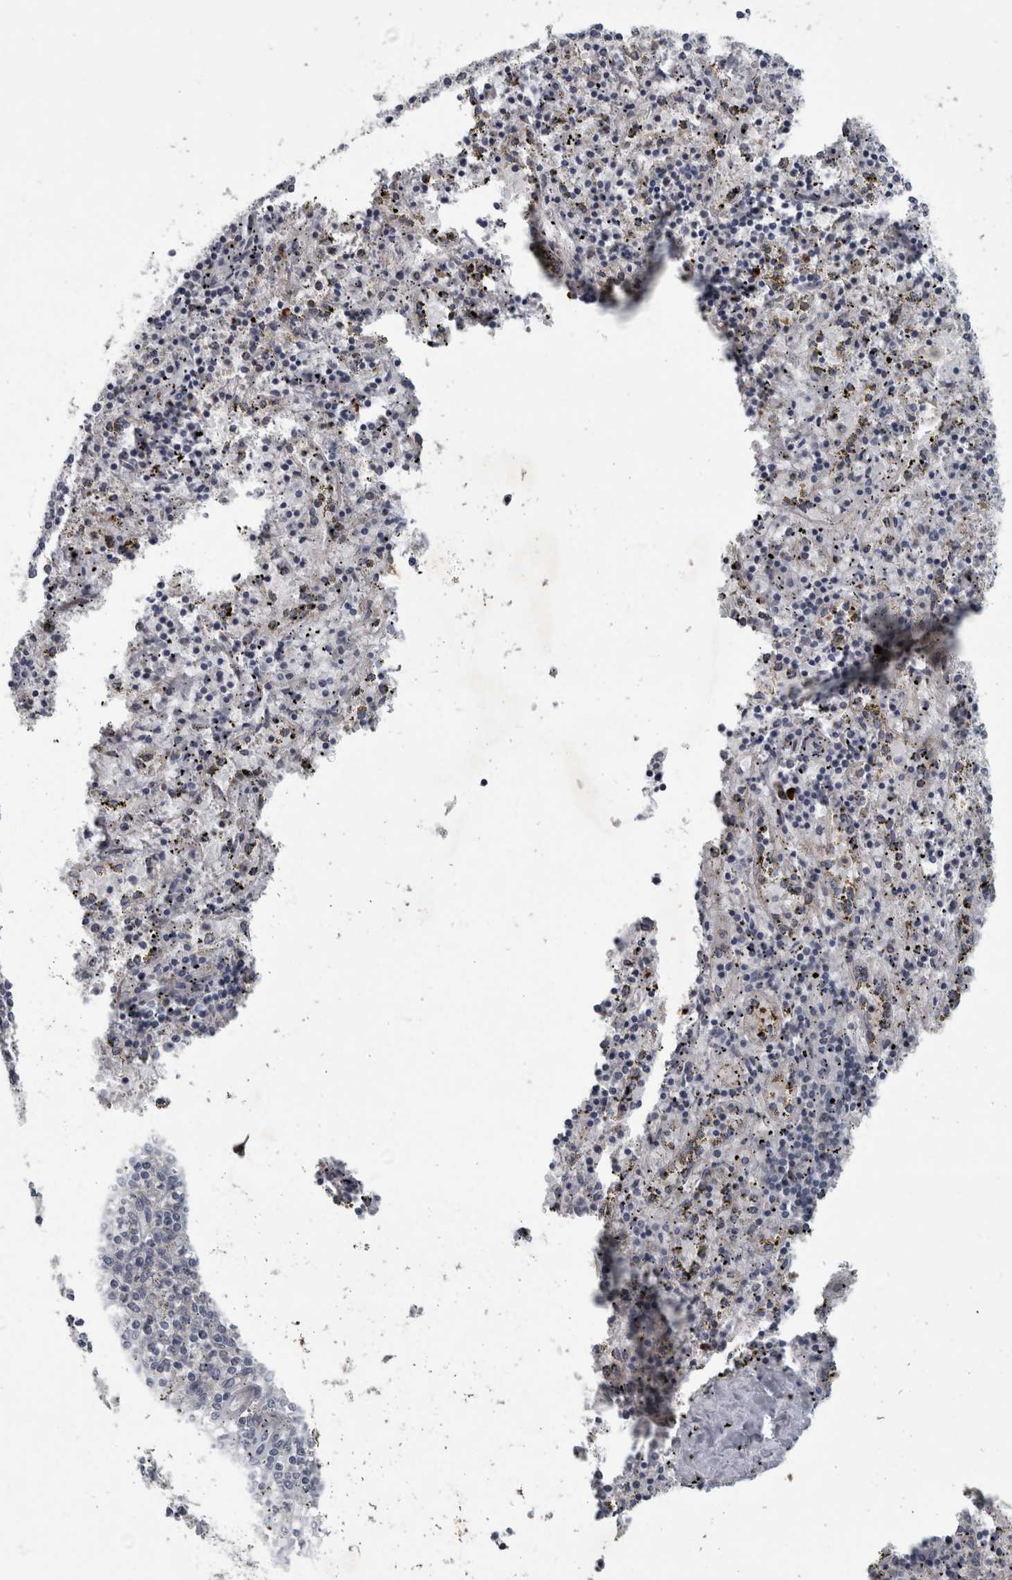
{"staining": {"intensity": "negative", "quantity": "none", "location": "none"}, "tissue": "spleen", "cell_type": "Cells in red pulp", "image_type": "normal", "snomed": [{"axis": "morphology", "description": "Normal tissue, NOS"}, {"axis": "topography", "description": "Spleen"}], "caption": "The histopathology image shows no staining of cells in red pulp in unremarkable spleen. (DAB immunohistochemistry (IHC), high magnification).", "gene": "CDC42BPG", "patient": {"sex": "male", "age": 72}}